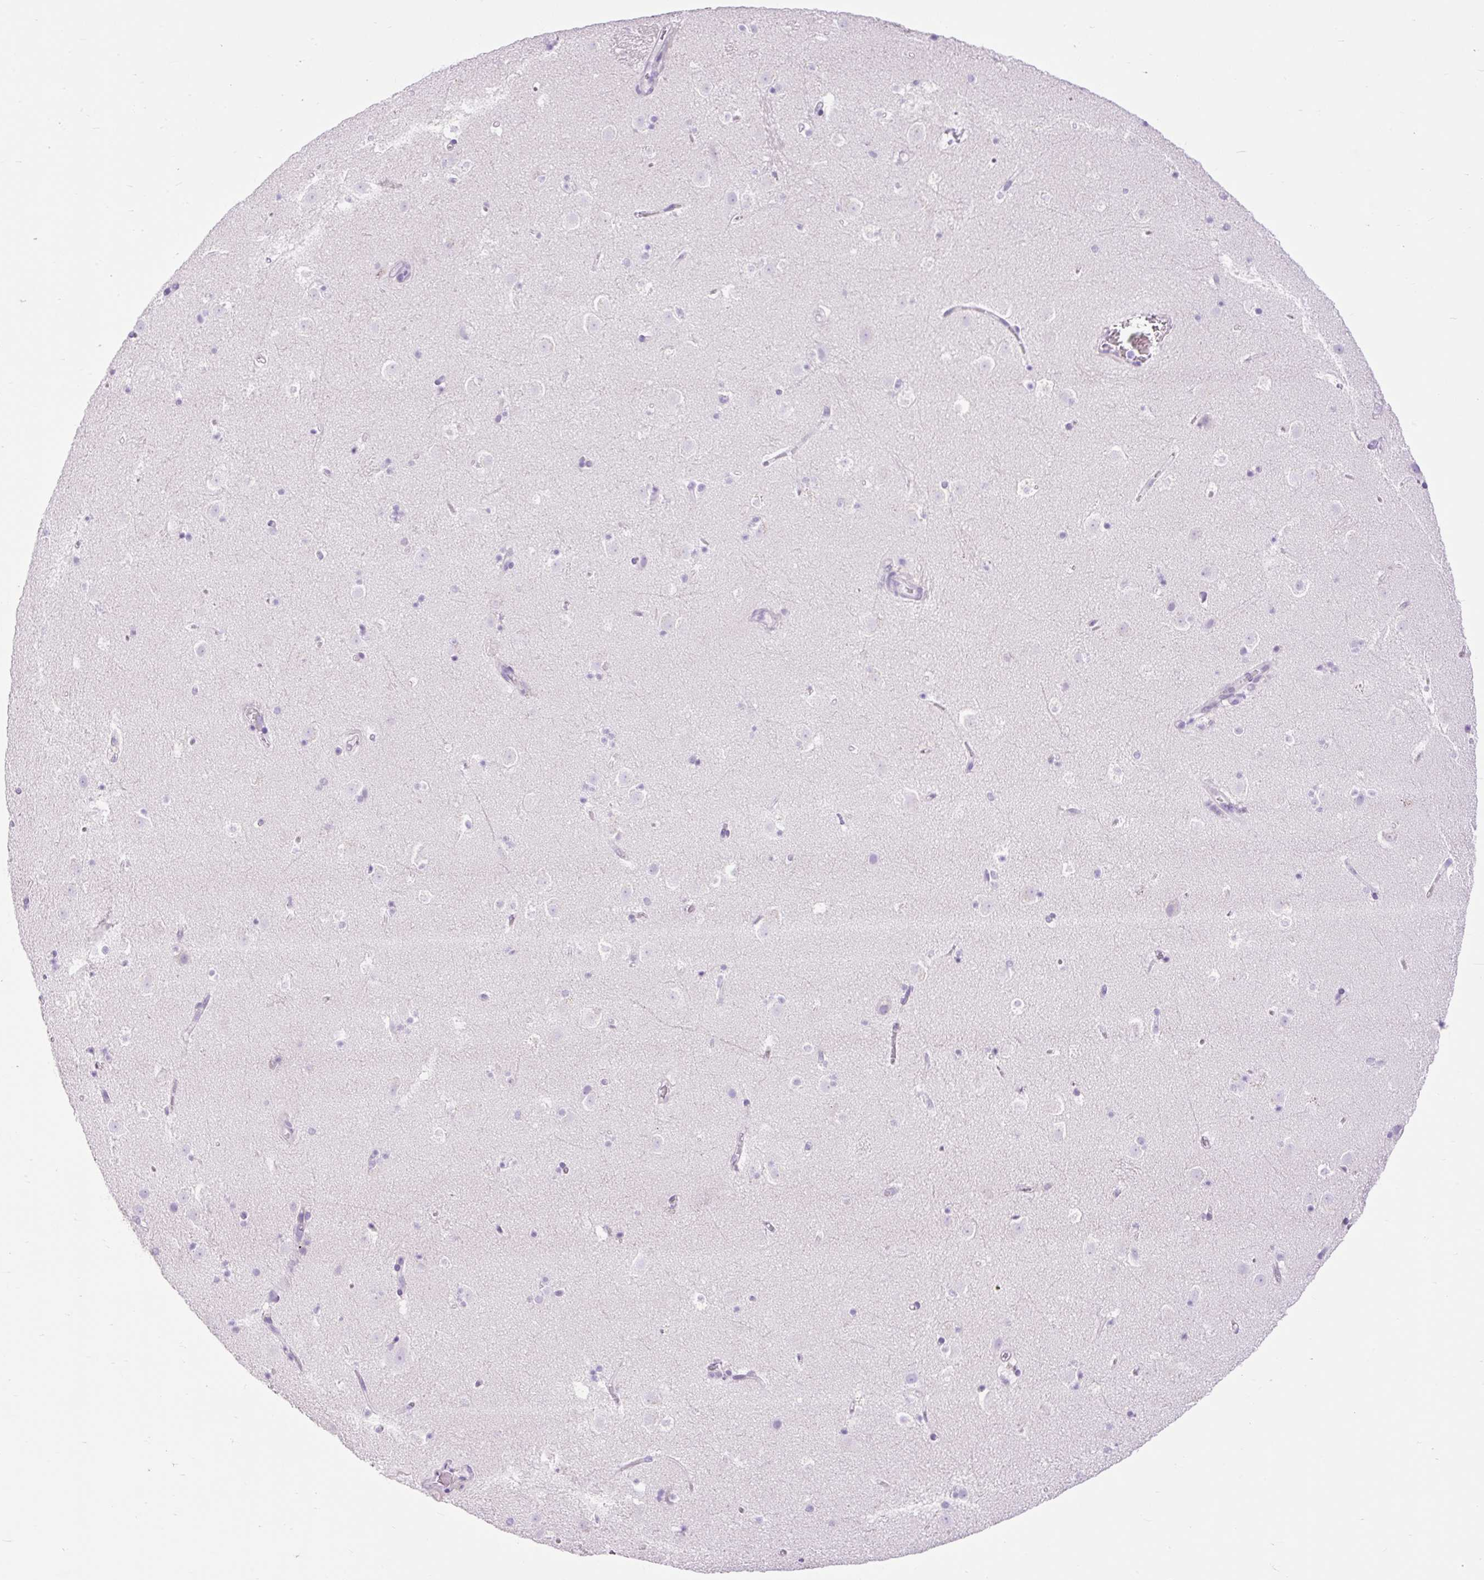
{"staining": {"intensity": "negative", "quantity": "none", "location": "none"}, "tissue": "caudate", "cell_type": "Glial cells", "image_type": "normal", "snomed": [{"axis": "morphology", "description": "Normal tissue, NOS"}, {"axis": "topography", "description": "Lateral ventricle wall"}], "caption": "The histopathology image displays no staining of glial cells in unremarkable caudate.", "gene": "SLC25A40", "patient": {"sex": "male", "age": 37}}